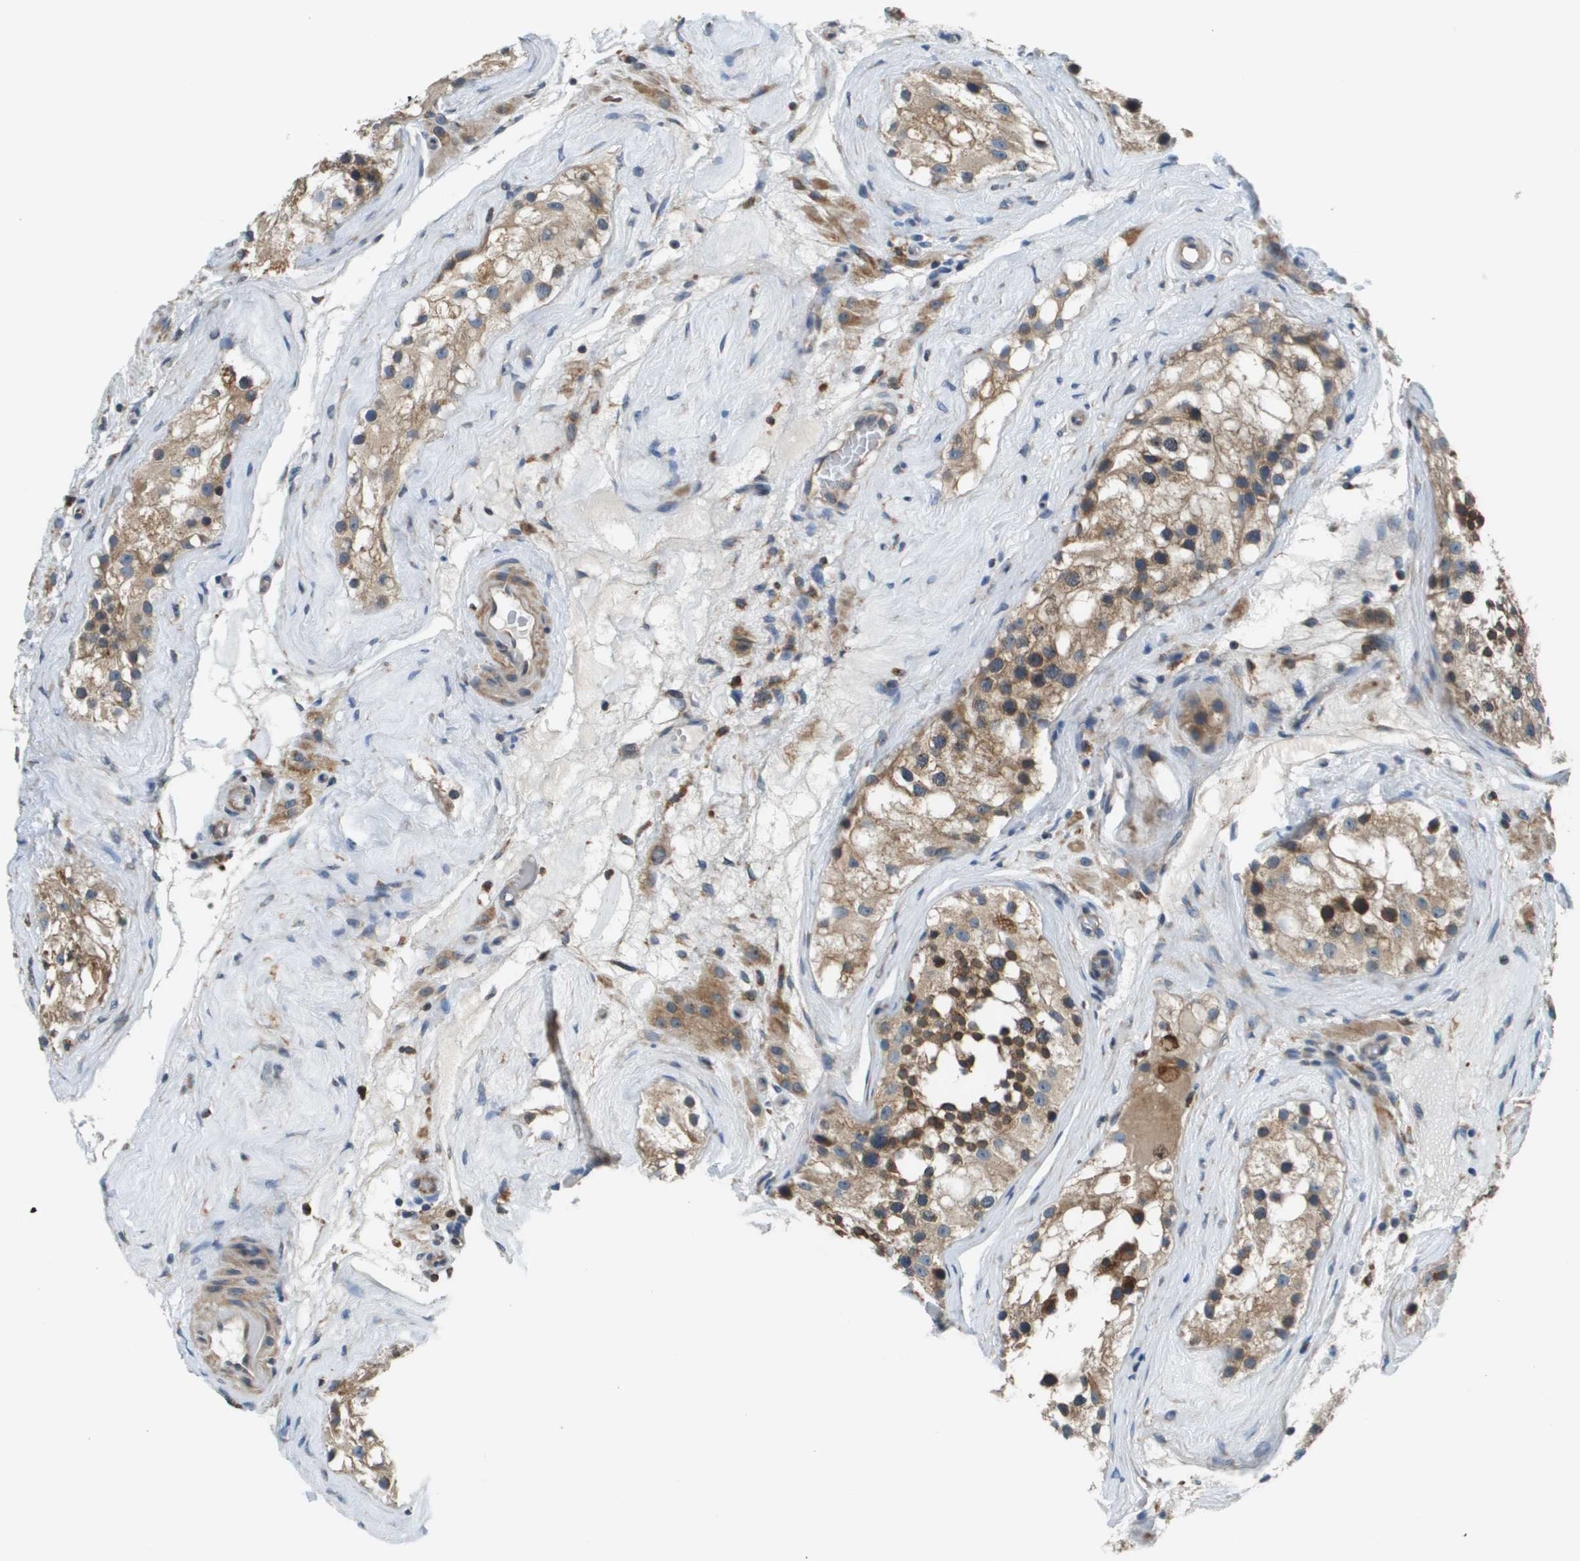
{"staining": {"intensity": "moderate", "quantity": ">75%", "location": "cytoplasmic/membranous"}, "tissue": "testis", "cell_type": "Cells in seminiferous ducts", "image_type": "normal", "snomed": [{"axis": "morphology", "description": "Normal tissue, NOS"}, {"axis": "morphology", "description": "Seminoma, NOS"}, {"axis": "topography", "description": "Testis"}], "caption": "Benign testis was stained to show a protein in brown. There is medium levels of moderate cytoplasmic/membranous staining in approximately >75% of cells in seminiferous ducts. (IHC, brightfield microscopy, high magnification).", "gene": "CNPY3", "patient": {"sex": "male", "age": 71}}